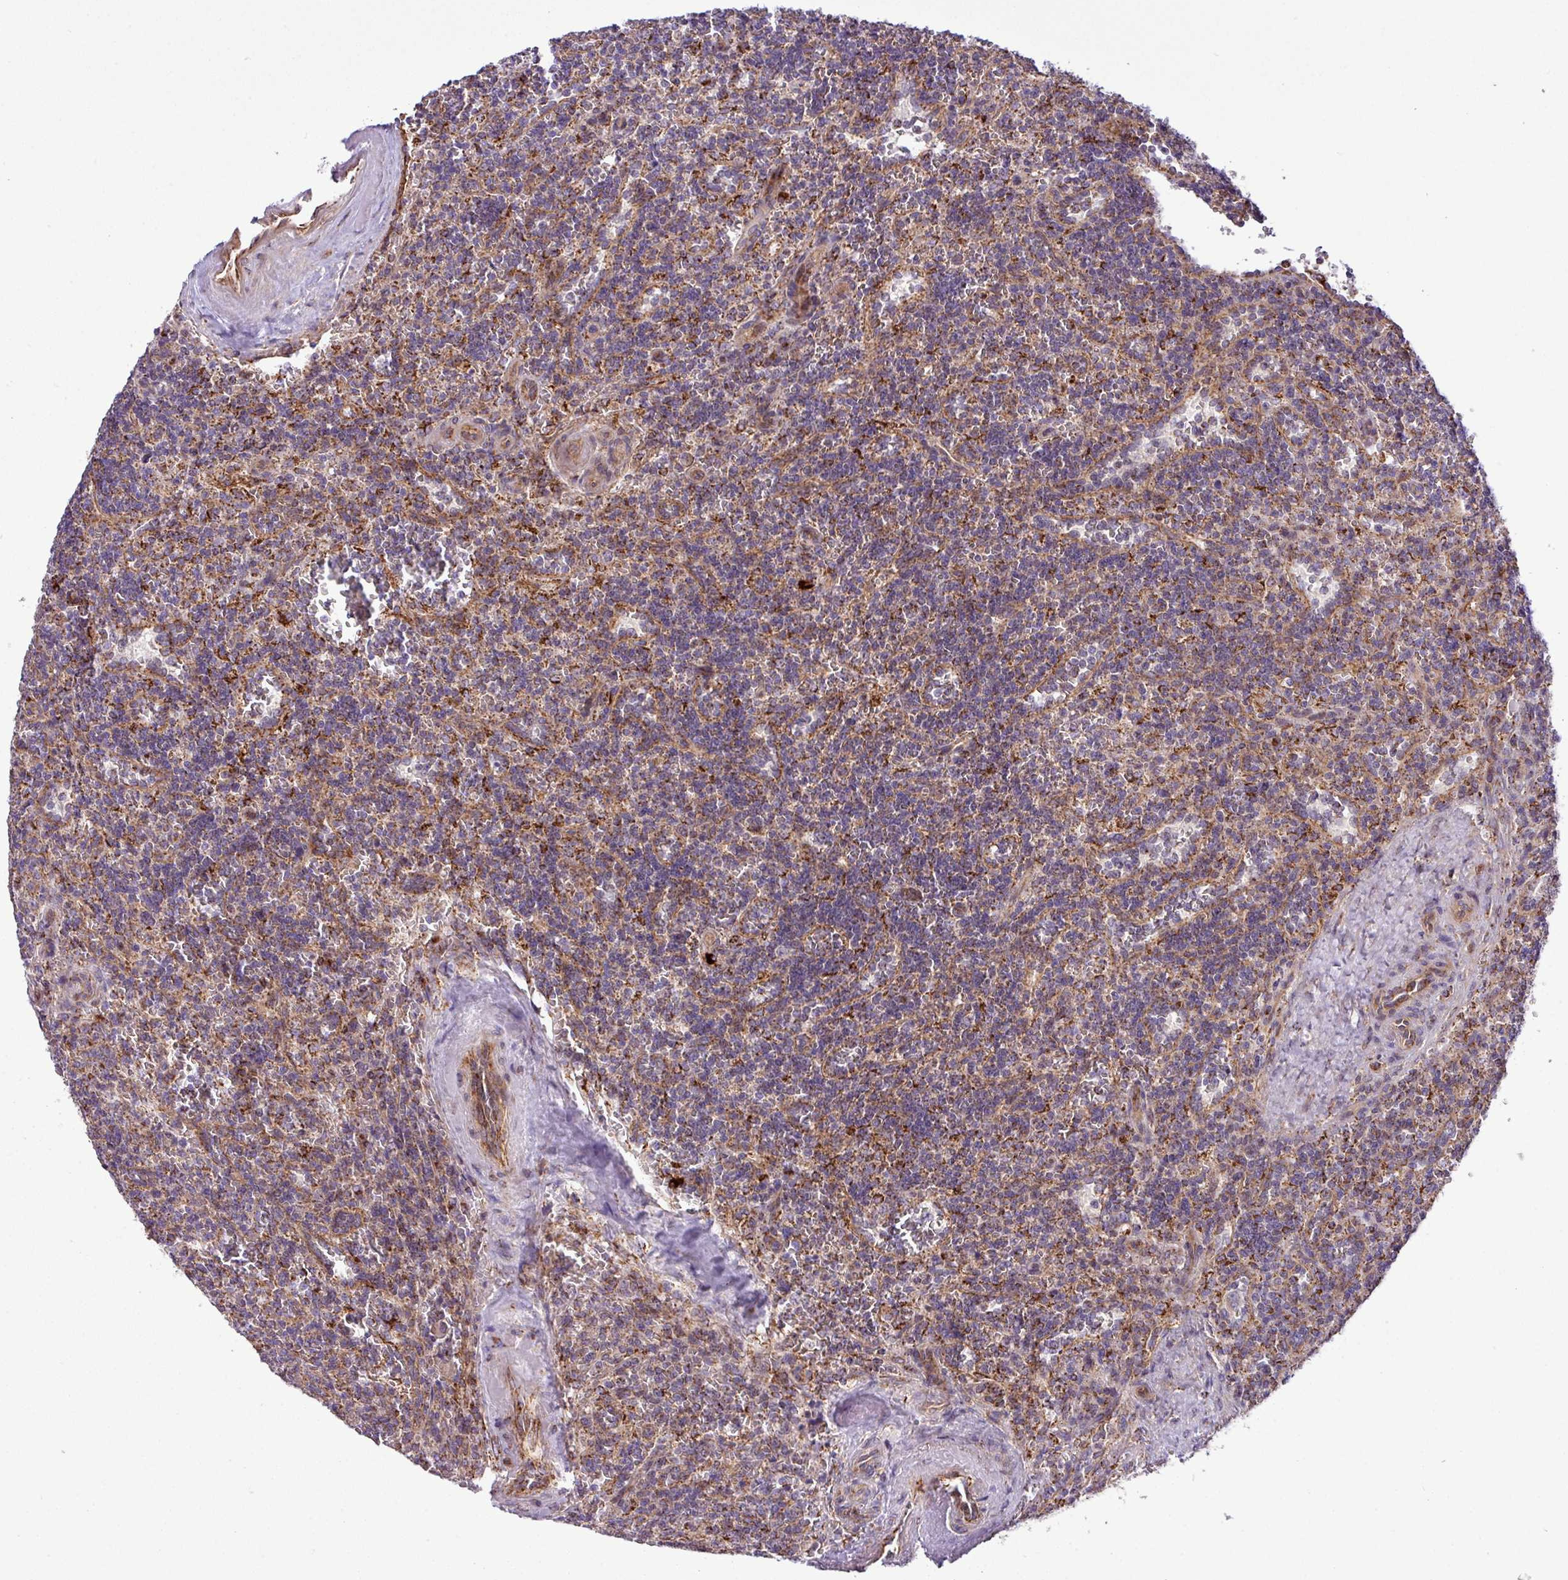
{"staining": {"intensity": "moderate", "quantity": "<25%", "location": "cytoplasmic/membranous"}, "tissue": "lymphoma", "cell_type": "Tumor cells", "image_type": "cancer", "snomed": [{"axis": "morphology", "description": "Malignant lymphoma, non-Hodgkin's type, Low grade"}, {"axis": "topography", "description": "Spleen"}], "caption": "This histopathology image demonstrates lymphoma stained with immunohistochemistry (IHC) to label a protein in brown. The cytoplasmic/membranous of tumor cells show moderate positivity for the protein. Nuclei are counter-stained blue.", "gene": "ZNF569", "patient": {"sex": "male", "age": 73}}